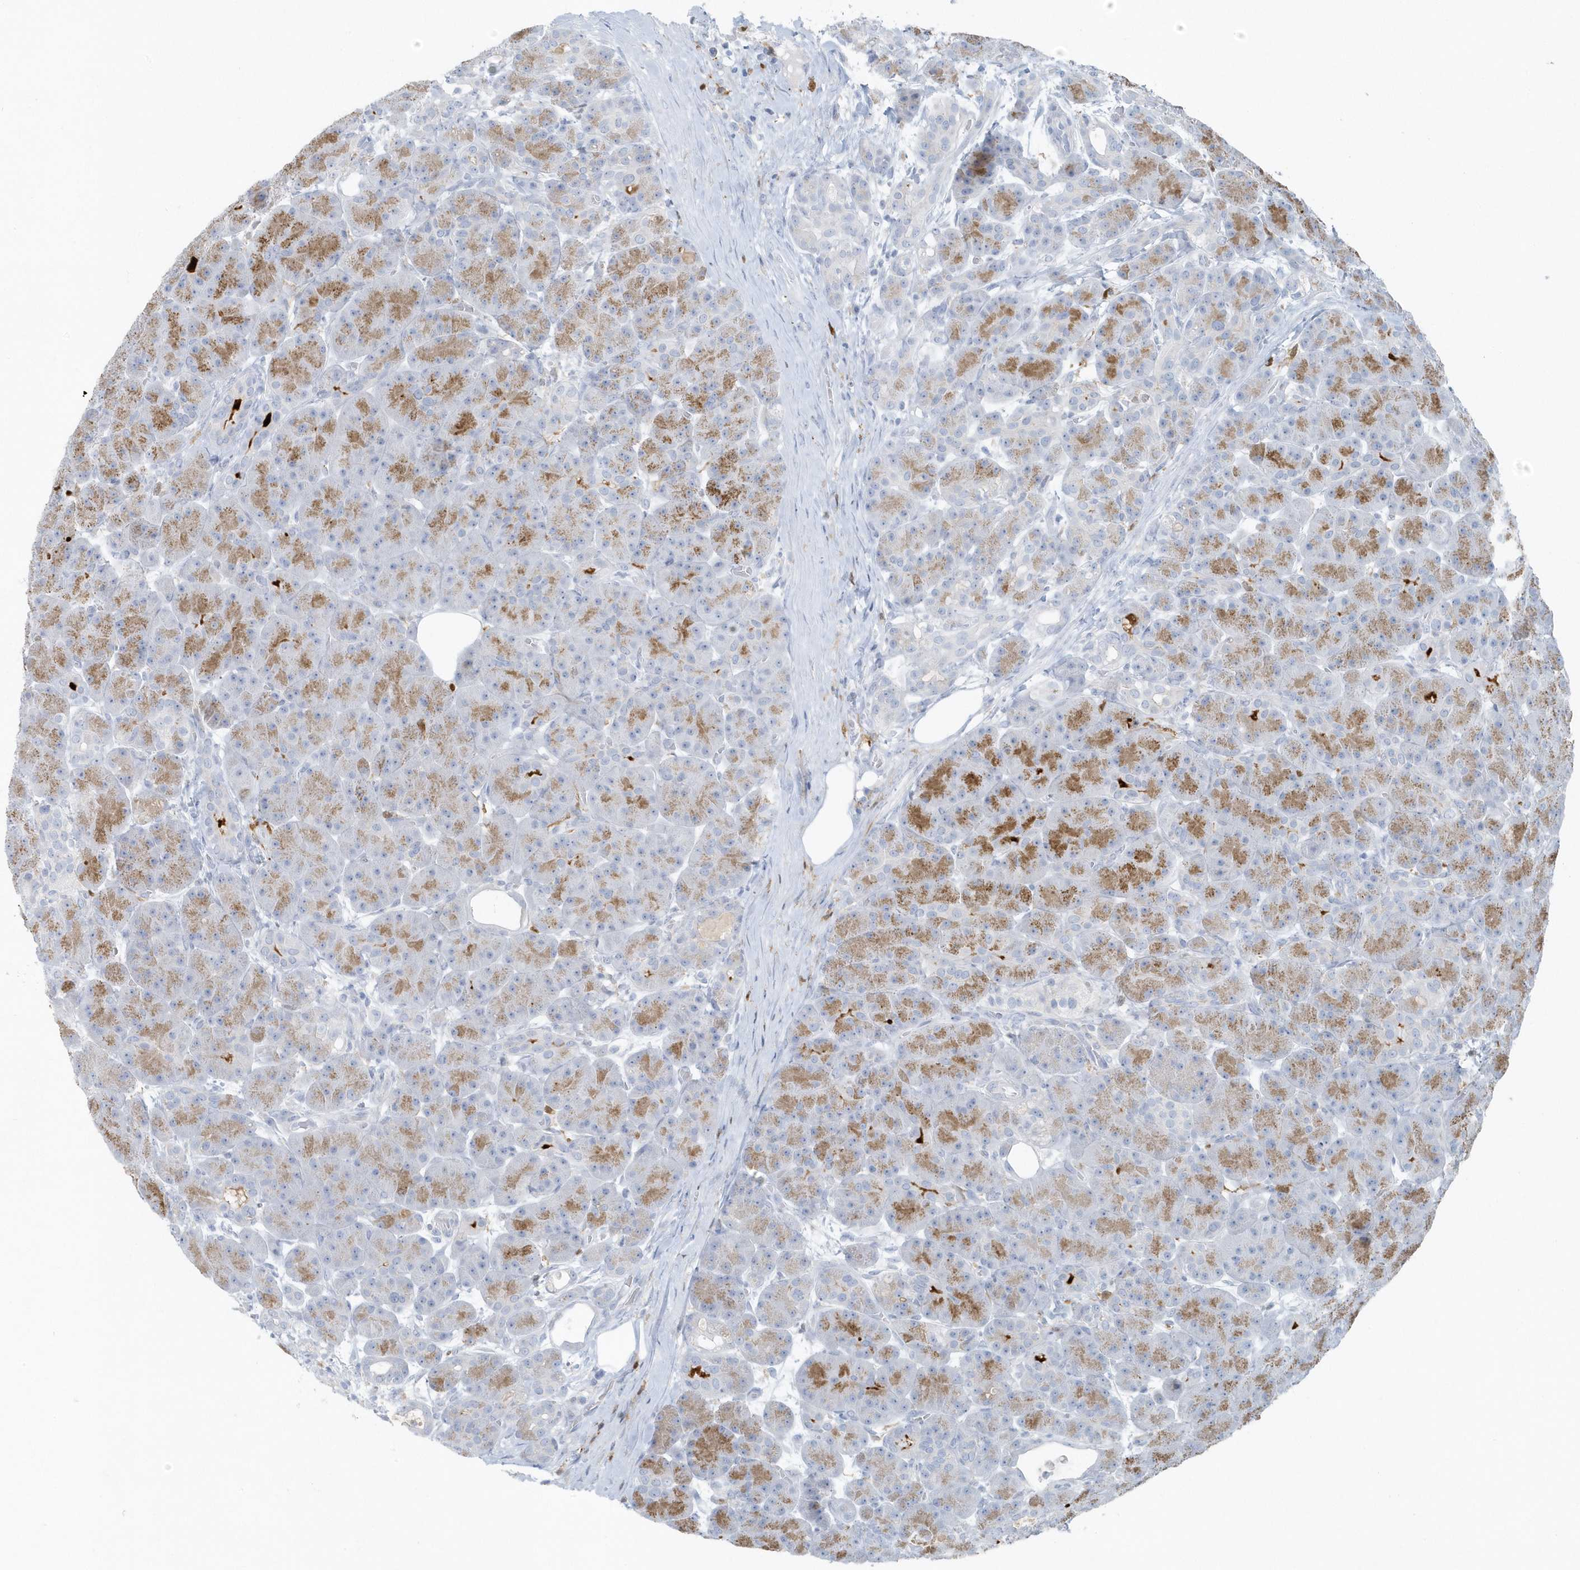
{"staining": {"intensity": "moderate", "quantity": ">75%", "location": "cytoplasmic/membranous"}, "tissue": "pancreas", "cell_type": "Exocrine glandular cells", "image_type": "normal", "snomed": [{"axis": "morphology", "description": "Normal tissue, NOS"}, {"axis": "topography", "description": "Pancreas"}], "caption": "Benign pancreas was stained to show a protein in brown. There is medium levels of moderate cytoplasmic/membranous staining in approximately >75% of exocrine glandular cells.", "gene": "FAM98A", "patient": {"sex": "male", "age": 63}}